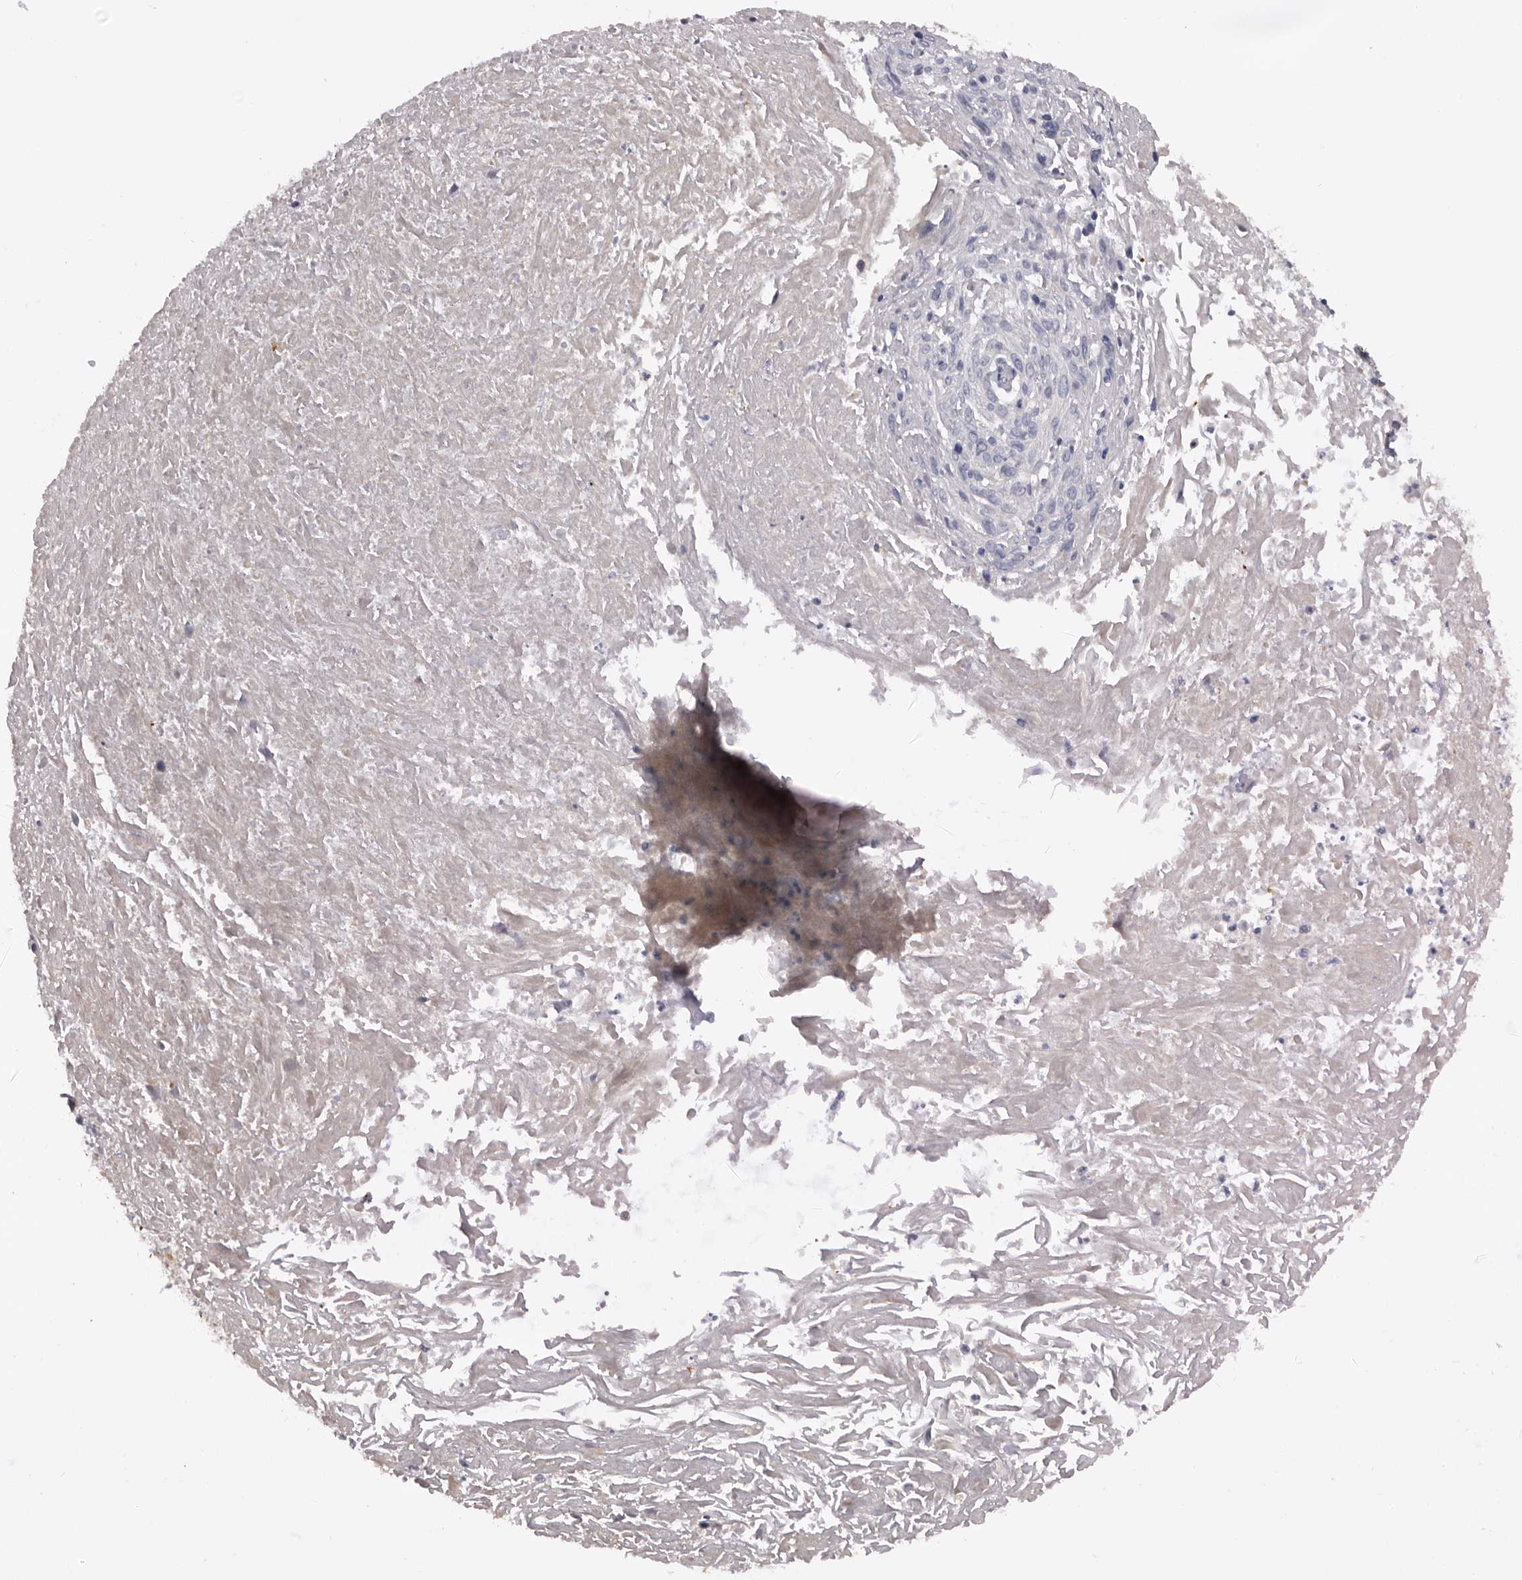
{"staining": {"intensity": "negative", "quantity": "none", "location": "none"}, "tissue": "cervical cancer", "cell_type": "Tumor cells", "image_type": "cancer", "snomed": [{"axis": "morphology", "description": "Squamous cell carcinoma, NOS"}, {"axis": "topography", "description": "Cervix"}], "caption": "This is an immunohistochemistry (IHC) photomicrograph of human cervical cancer (squamous cell carcinoma). There is no positivity in tumor cells.", "gene": "MECR", "patient": {"sex": "female", "age": 51}}